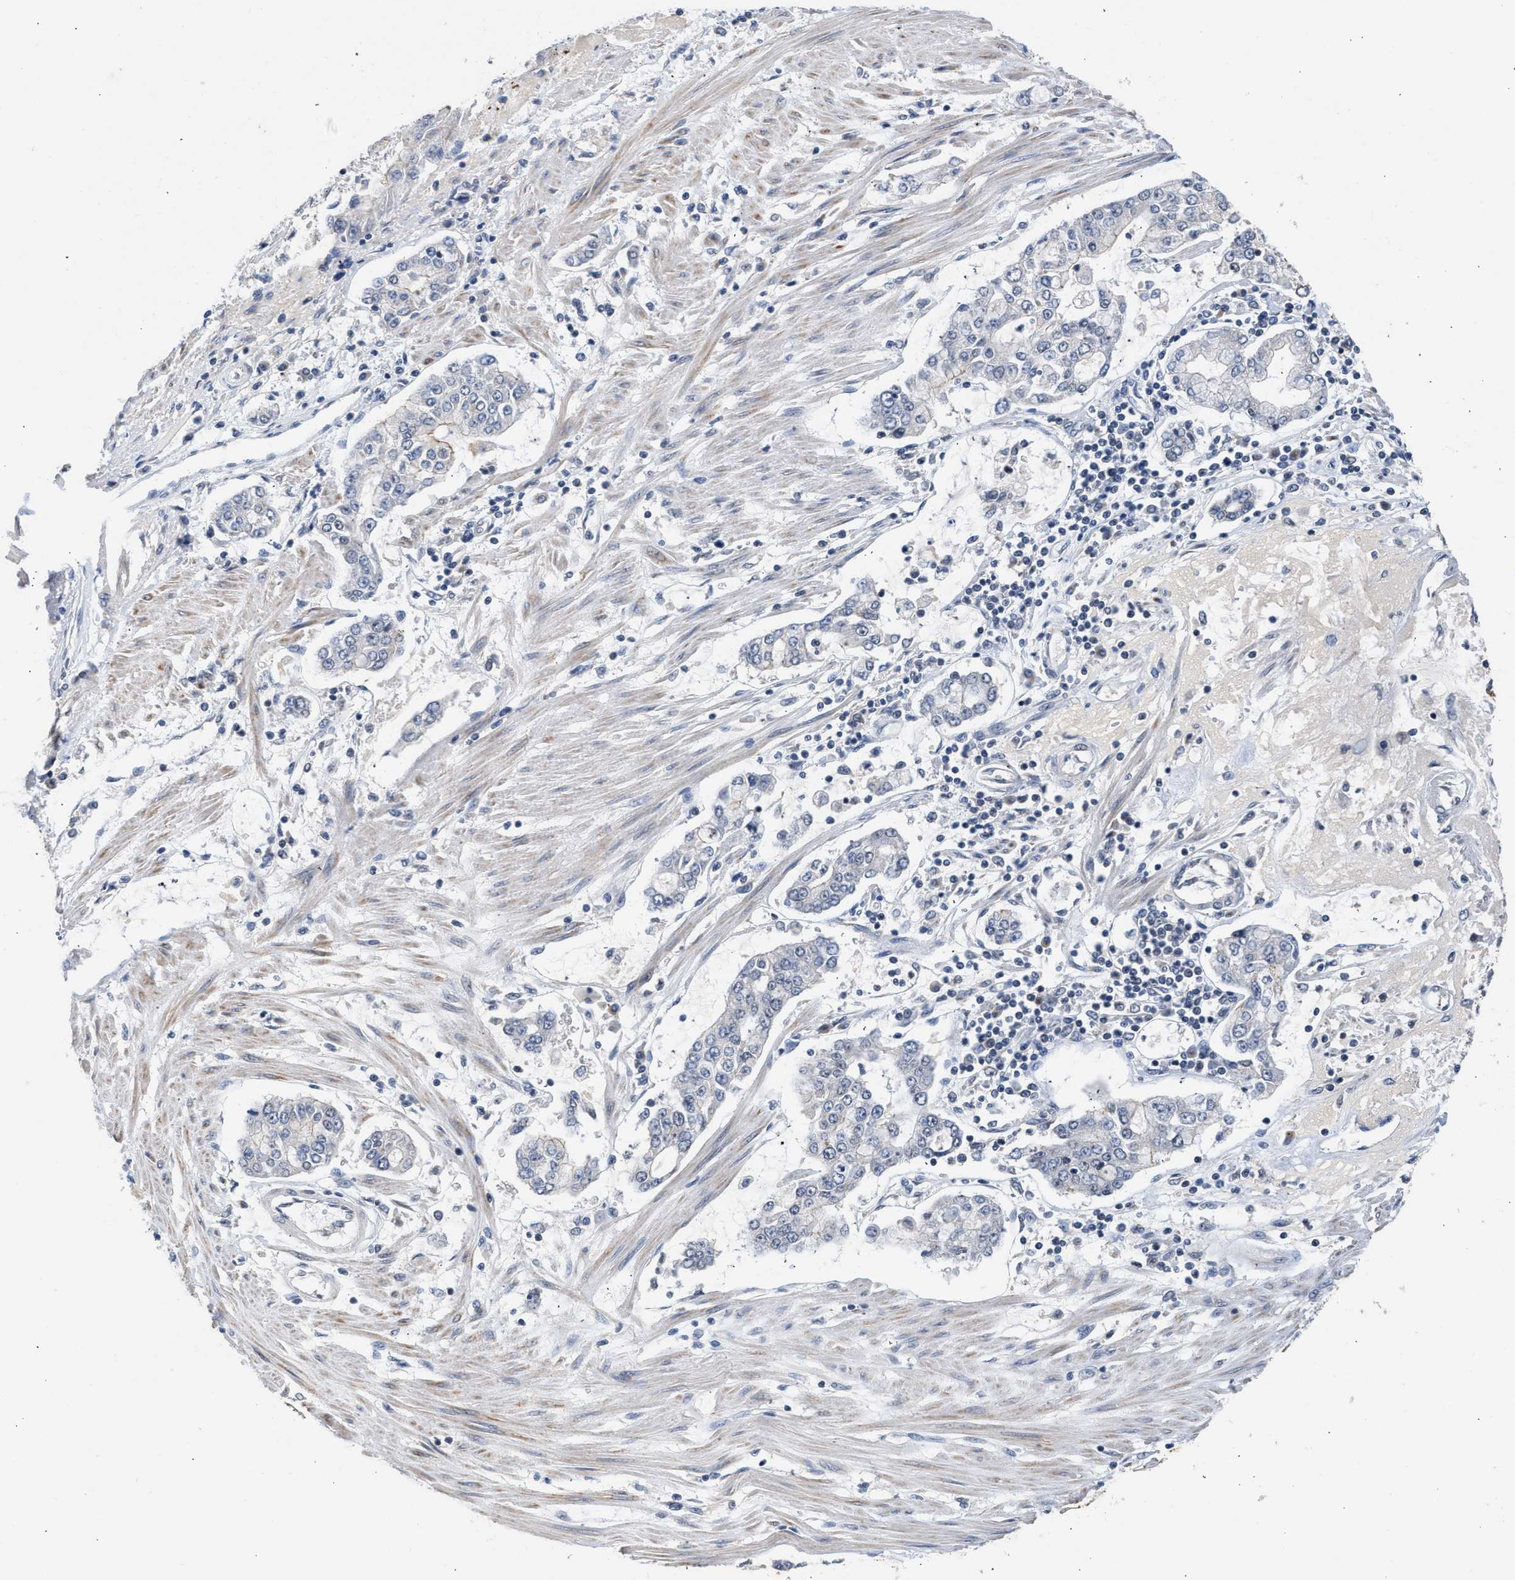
{"staining": {"intensity": "negative", "quantity": "none", "location": "none"}, "tissue": "stomach cancer", "cell_type": "Tumor cells", "image_type": "cancer", "snomed": [{"axis": "morphology", "description": "Adenocarcinoma, NOS"}, {"axis": "topography", "description": "Stomach"}], "caption": "The IHC histopathology image has no significant positivity in tumor cells of stomach cancer (adenocarcinoma) tissue. (DAB immunohistochemistry (IHC), high magnification).", "gene": "CSF3R", "patient": {"sex": "male", "age": 76}}